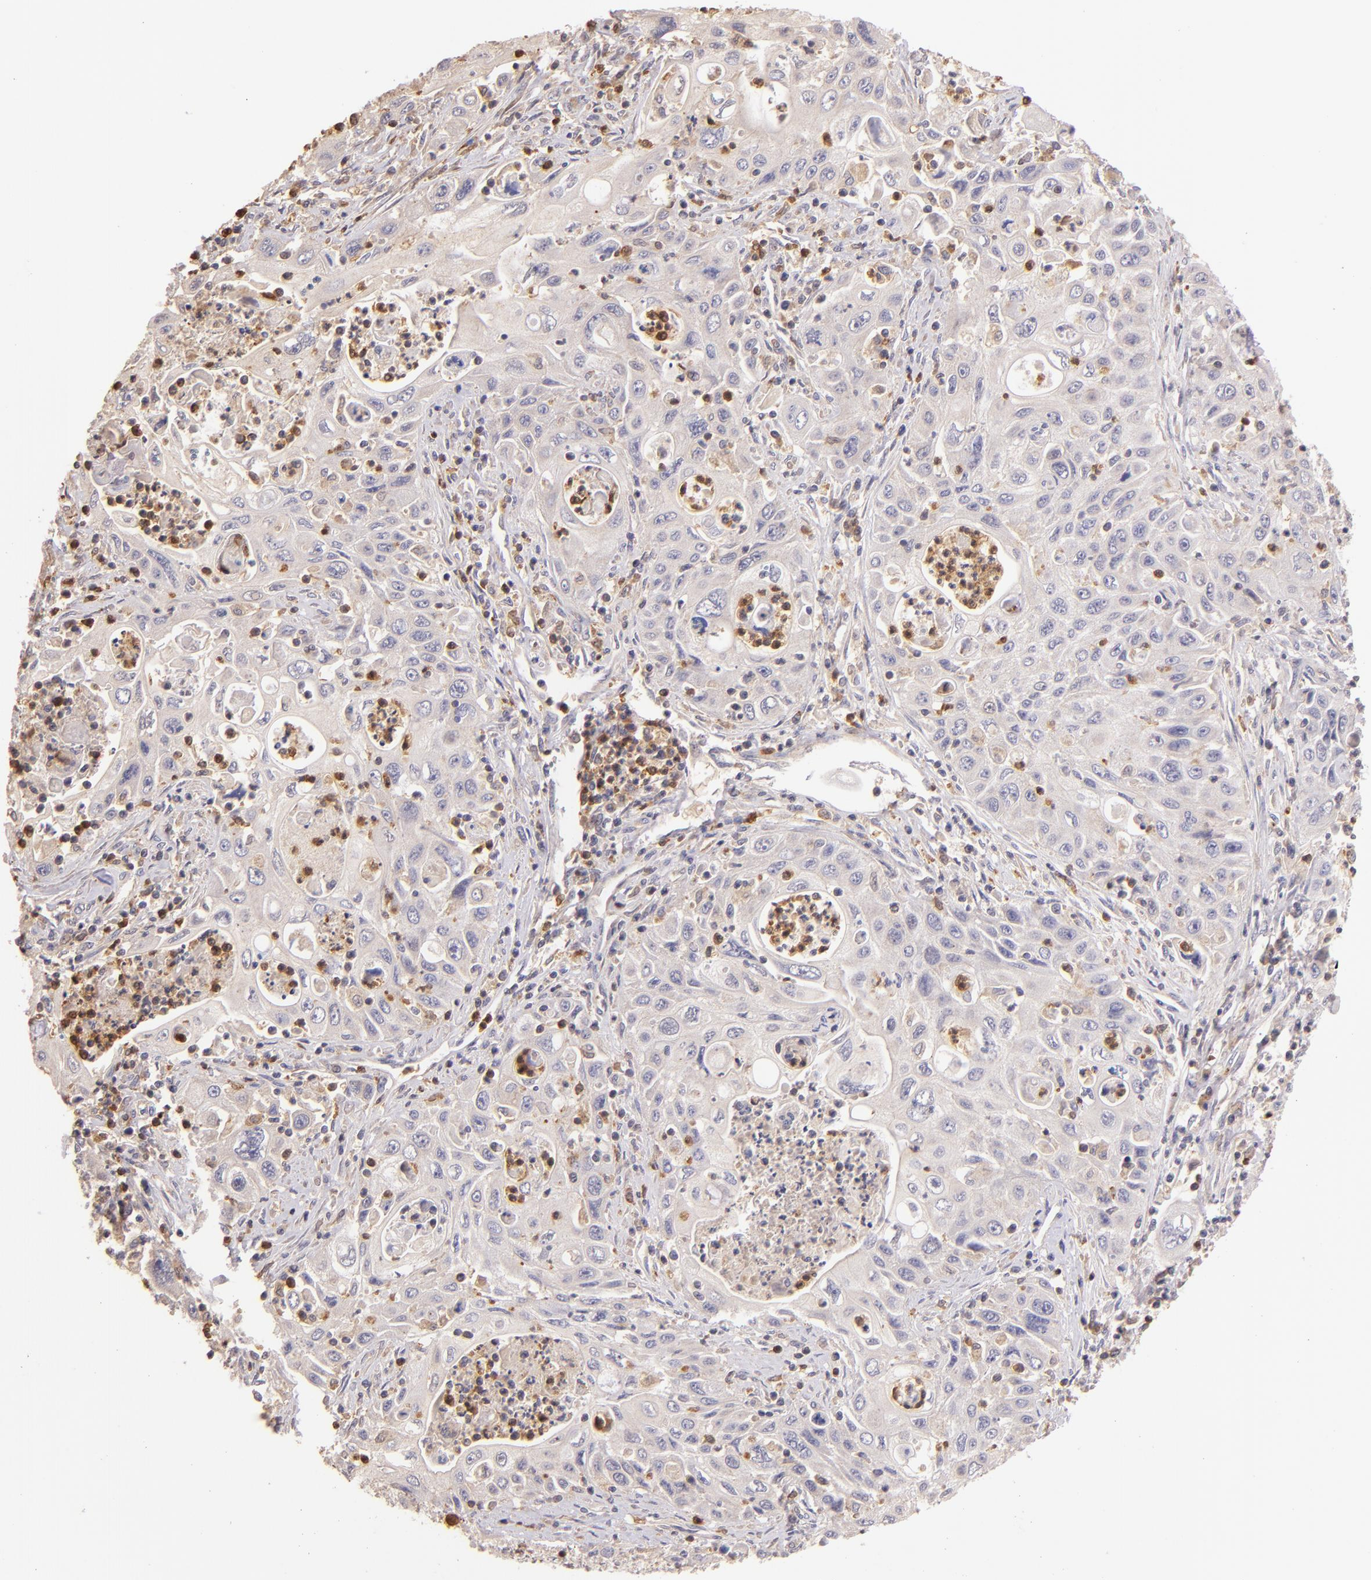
{"staining": {"intensity": "weak", "quantity": "25%-75%", "location": "cytoplasmic/membranous"}, "tissue": "pancreatic cancer", "cell_type": "Tumor cells", "image_type": "cancer", "snomed": [{"axis": "morphology", "description": "Adenocarcinoma, NOS"}, {"axis": "topography", "description": "Pancreas"}], "caption": "IHC staining of pancreatic cancer, which exhibits low levels of weak cytoplasmic/membranous positivity in about 25%-75% of tumor cells indicating weak cytoplasmic/membranous protein expression. The staining was performed using DAB (3,3'-diaminobenzidine) (brown) for protein detection and nuclei were counterstained in hematoxylin (blue).", "gene": "BTK", "patient": {"sex": "male", "age": 70}}